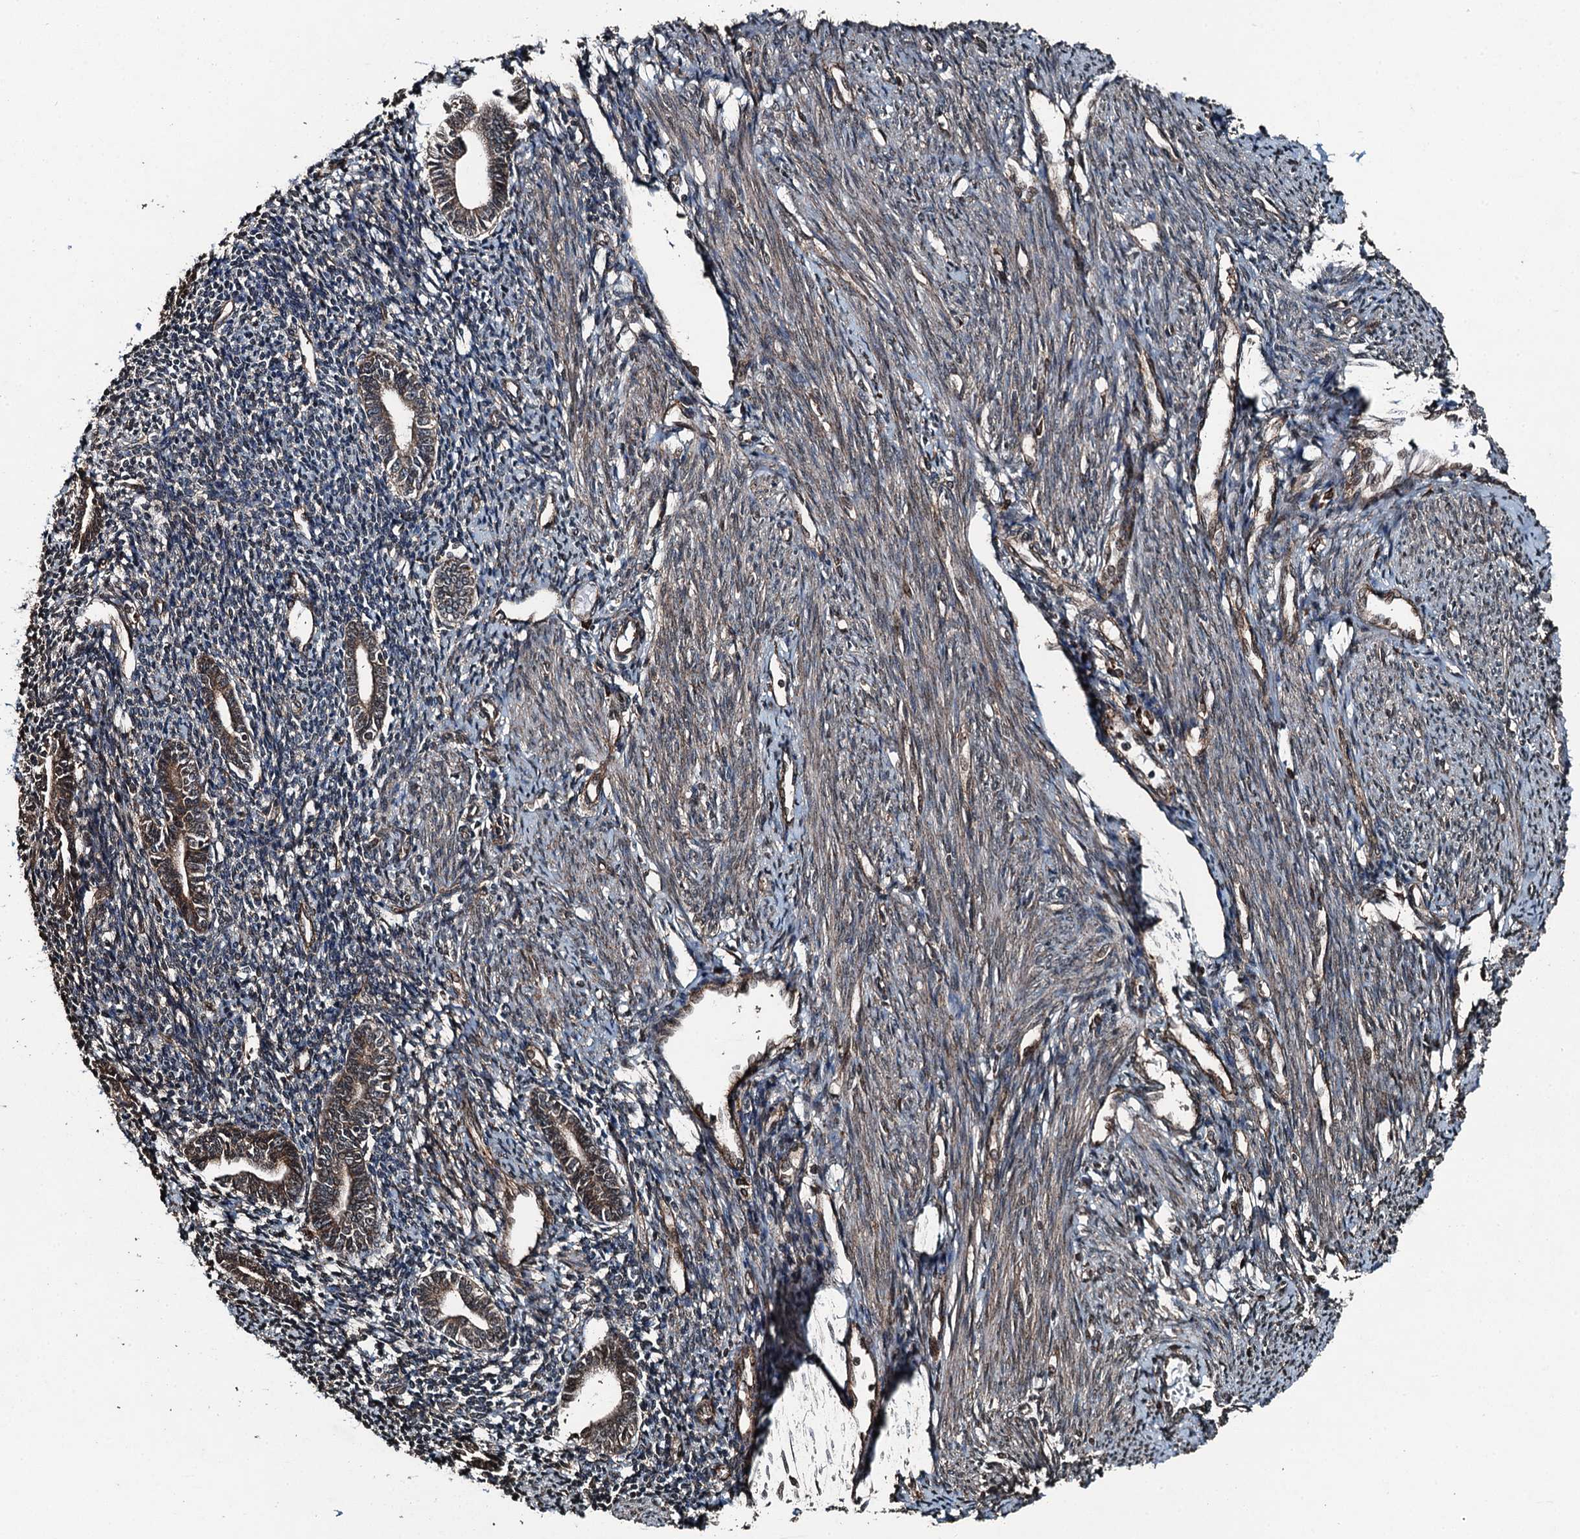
{"staining": {"intensity": "weak", "quantity": "<25%", "location": "cytoplasmic/membranous"}, "tissue": "endometrium", "cell_type": "Cells in endometrial stroma", "image_type": "normal", "snomed": [{"axis": "morphology", "description": "Normal tissue, NOS"}, {"axis": "topography", "description": "Endometrium"}], "caption": "The micrograph shows no significant expression in cells in endometrial stroma of endometrium. (Brightfield microscopy of DAB (3,3'-diaminobenzidine) IHC at high magnification).", "gene": "TCTN1", "patient": {"sex": "female", "age": 56}}